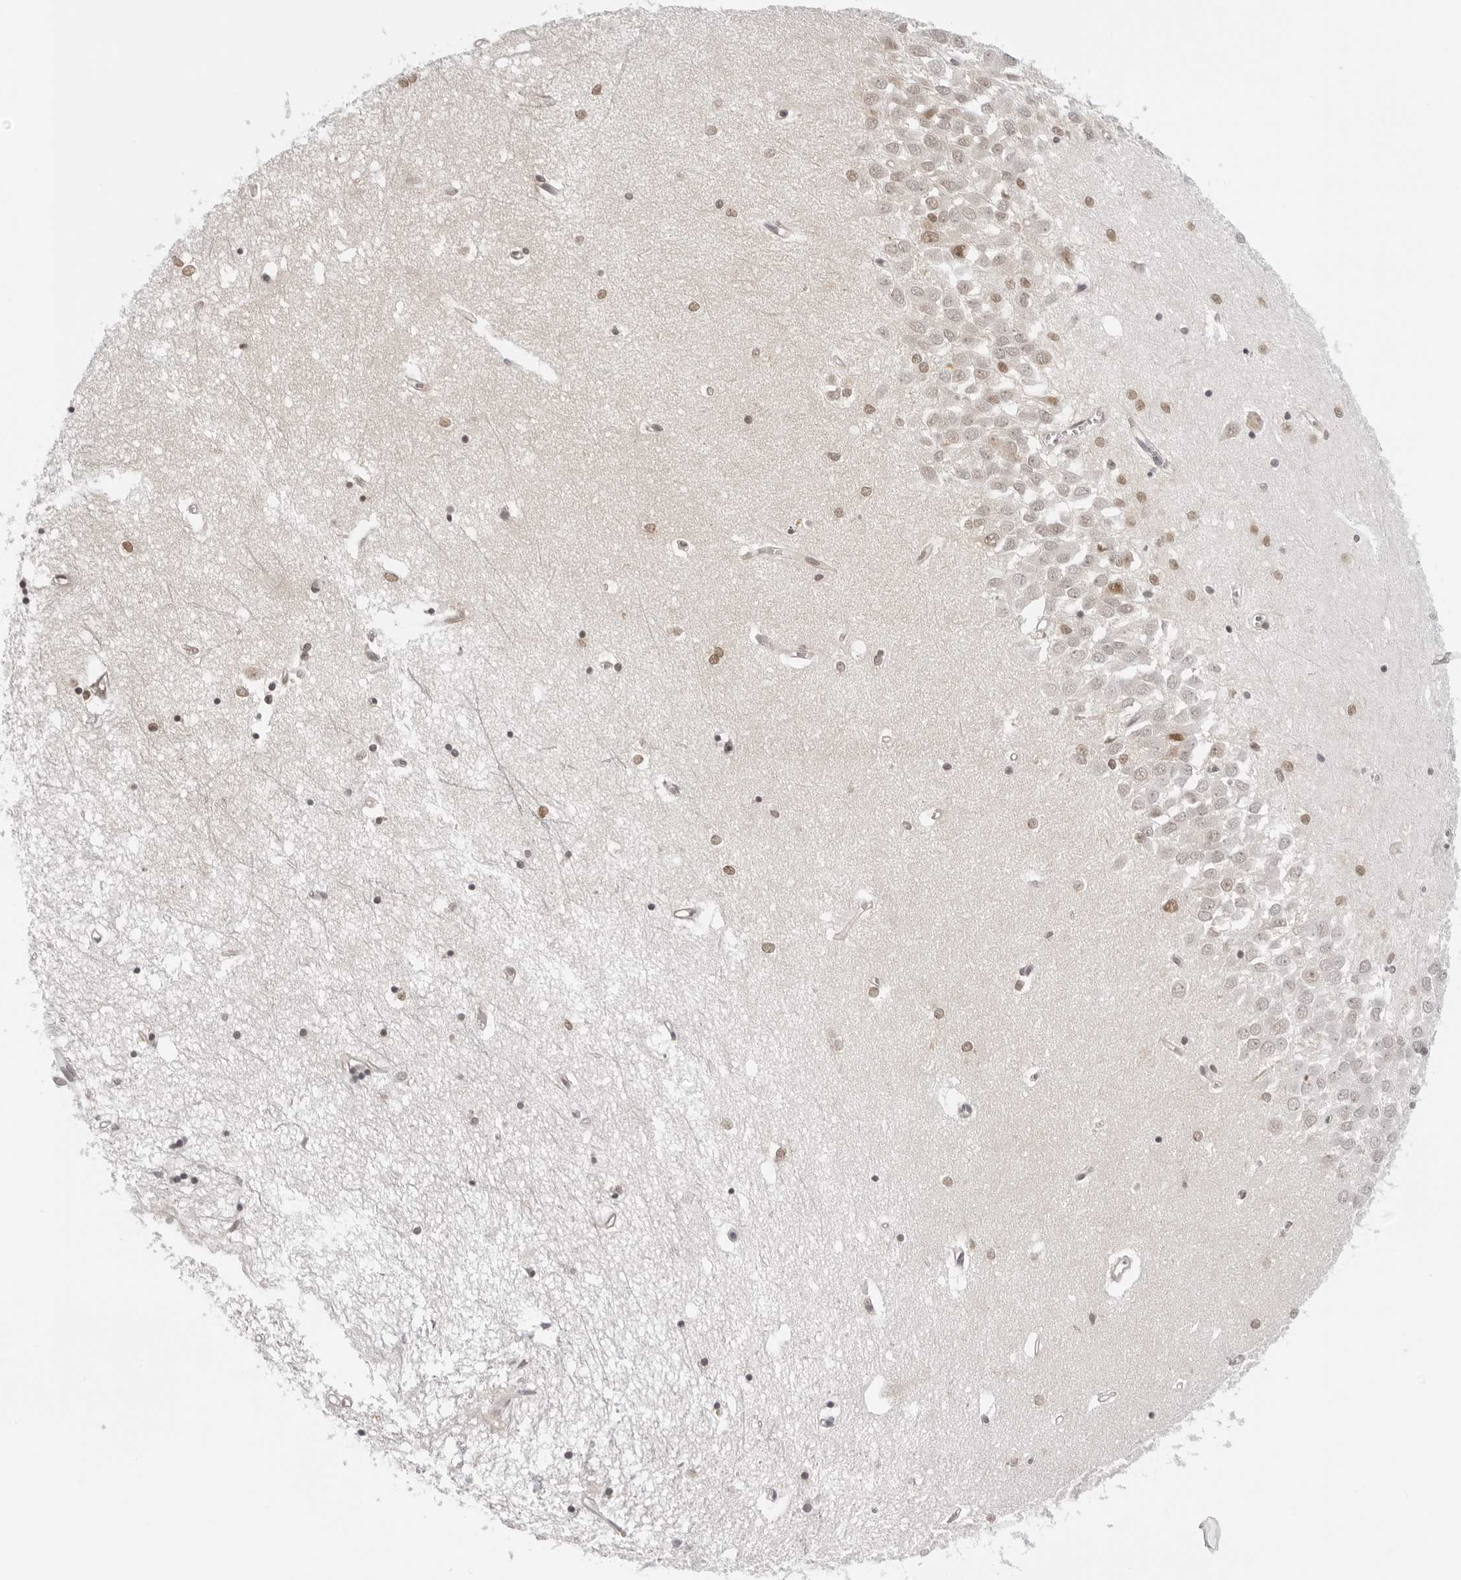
{"staining": {"intensity": "moderate", "quantity": "25%-75%", "location": "nuclear"}, "tissue": "hippocampus", "cell_type": "Glial cells", "image_type": "normal", "snomed": [{"axis": "morphology", "description": "Normal tissue, NOS"}, {"axis": "topography", "description": "Hippocampus"}], "caption": "Moderate nuclear positivity for a protein is seen in approximately 25%-75% of glial cells of normal hippocampus using immunohistochemistry (IHC).", "gene": "WDR77", "patient": {"sex": "male", "age": 70}}